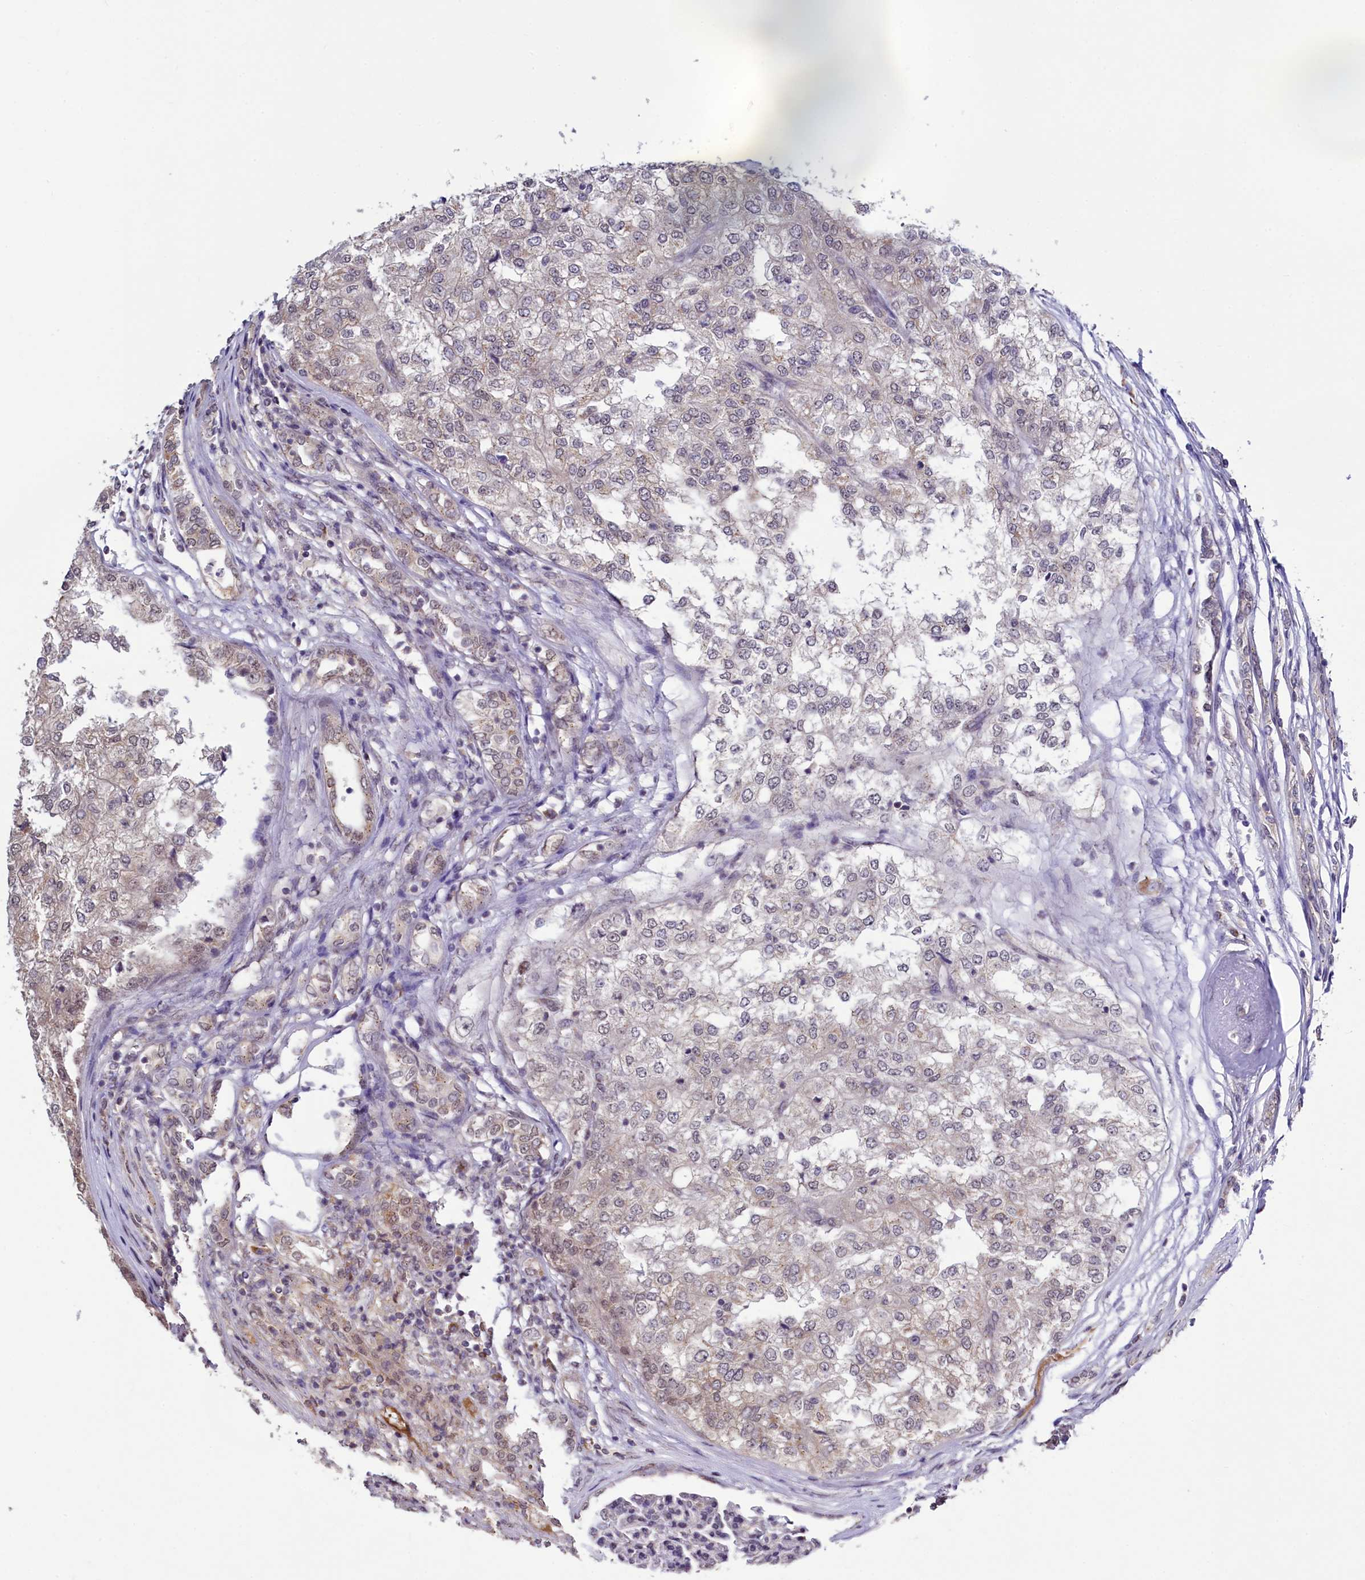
{"staining": {"intensity": "negative", "quantity": "none", "location": "none"}, "tissue": "renal cancer", "cell_type": "Tumor cells", "image_type": "cancer", "snomed": [{"axis": "morphology", "description": "Adenocarcinoma, NOS"}, {"axis": "topography", "description": "Kidney"}], "caption": "This is a image of immunohistochemistry (IHC) staining of renal adenocarcinoma, which shows no expression in tumor cells.", "gene": "SEC24C", "patient": {"sex": "female", "age": 54}}